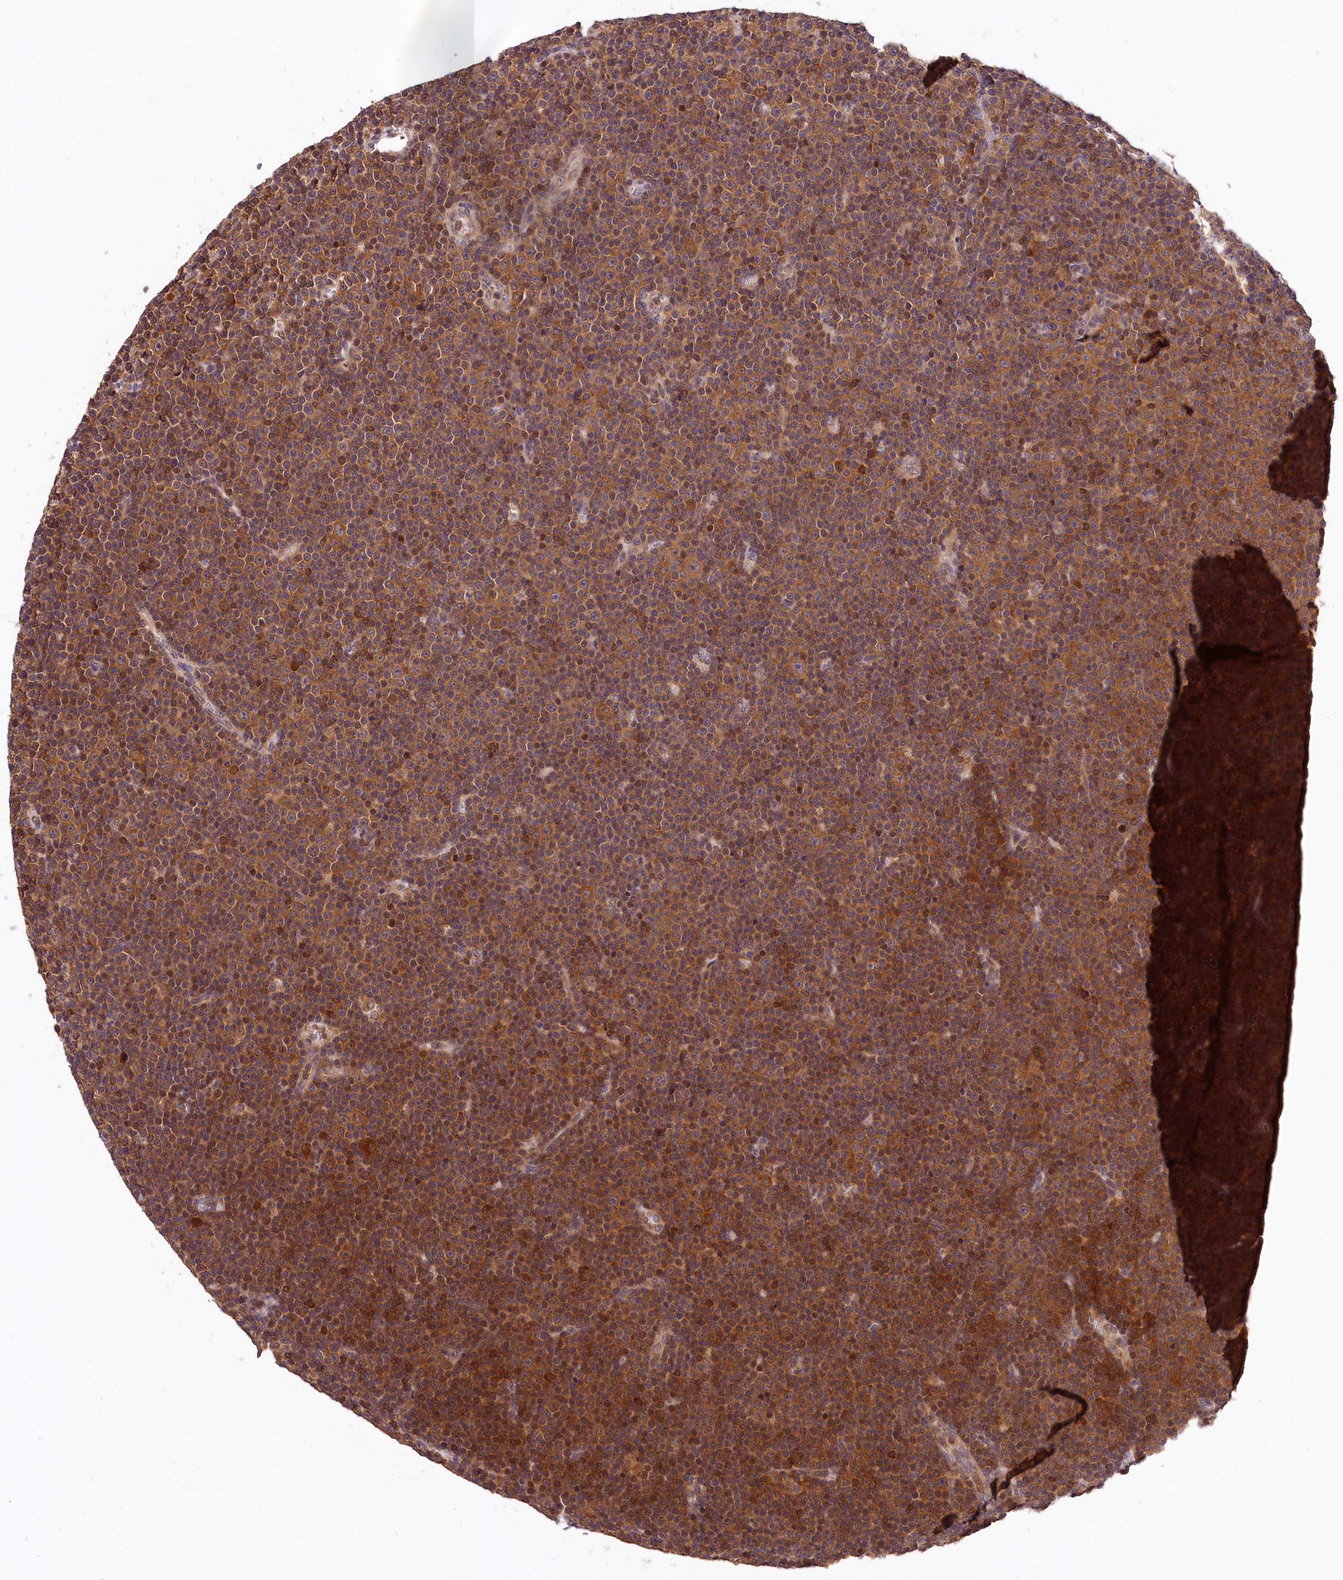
{"staining": {"intensity": "moderate", "quantity": ">75%", "location": "cytoplasmic/membranous"}, "tissue": "lymphoma", "cell_type": "Tumor cells", "image_type": "cancer", "snomed": [{"axis": "morphology", "description": "Malignant lymphoma, non-Hodgkin's type, Low grade"}, {"axis": "topography", "description": "Lymph node"}], "caption": "Immunohistochemistry image of neoplastic tissue: lymphoma stained using immunohistochemistry exhibits medium levels of moderate protein expression localized specifically in the cytoplasmic/membranous of tumor cells, appearing as a cytoplasmic/membranous brown color.", "gene": "CHORDC1", "patient": {"sex": "female", "age": 67}}